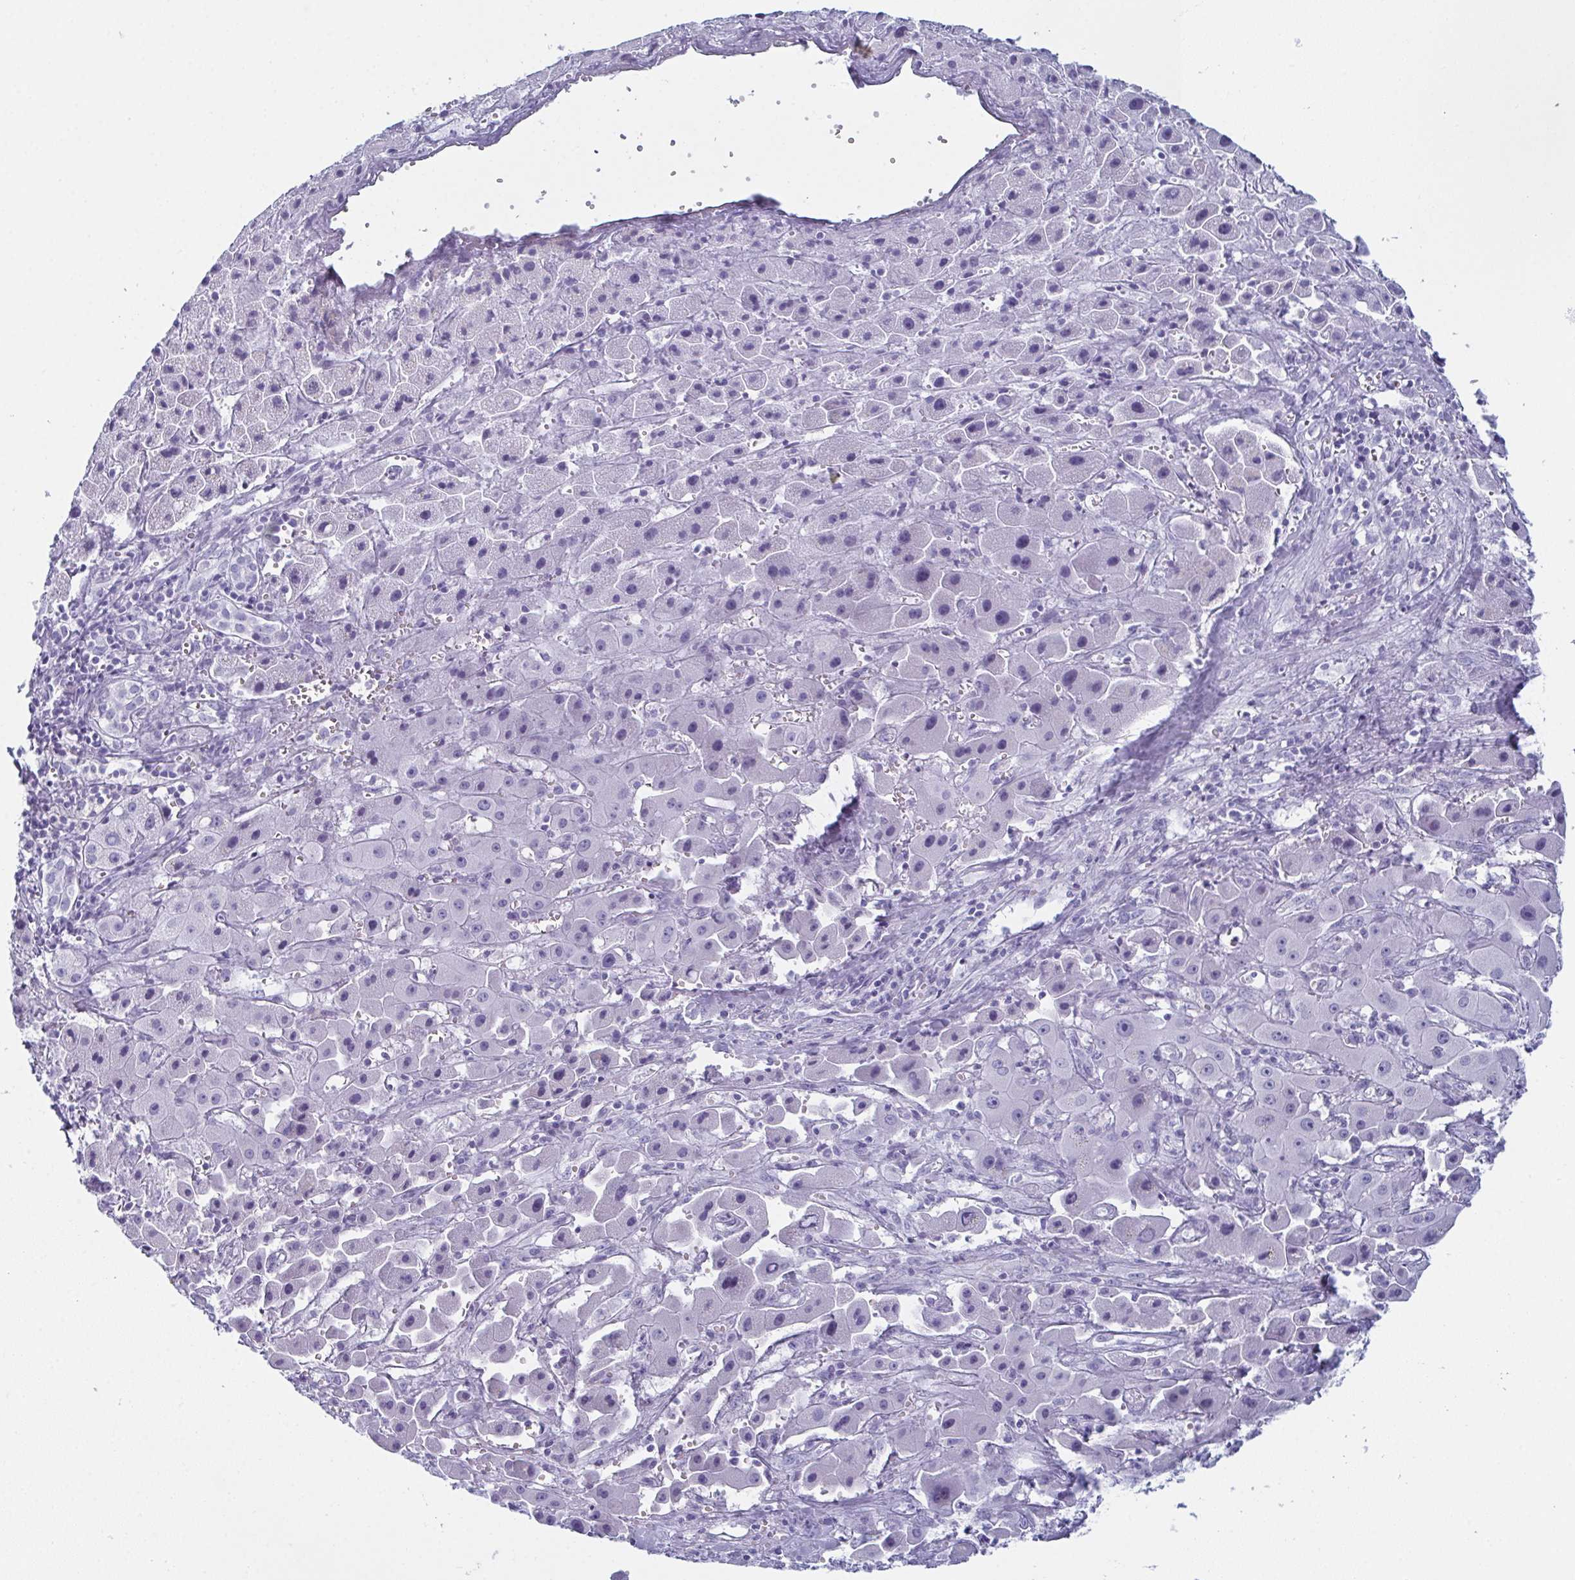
{"staining": {"intensity": "negative", "quantity": "none", "location": "none"}, "tissue": "liver cancer", "cell_type": "Tumor cells", "image_type": "cancer", "snomed": [{"axis": "morphology", "description": "Cholangiocarcinoma"}, {"axis": "topography", "description": "Liver"}], "caption": "Photomicrograph shows no protein expression in tumor cells of liver cancer (cholangiocarcinoma) tissue.", "gene": "ENKUR", "patient": {"sex": "female", "age": 61}}